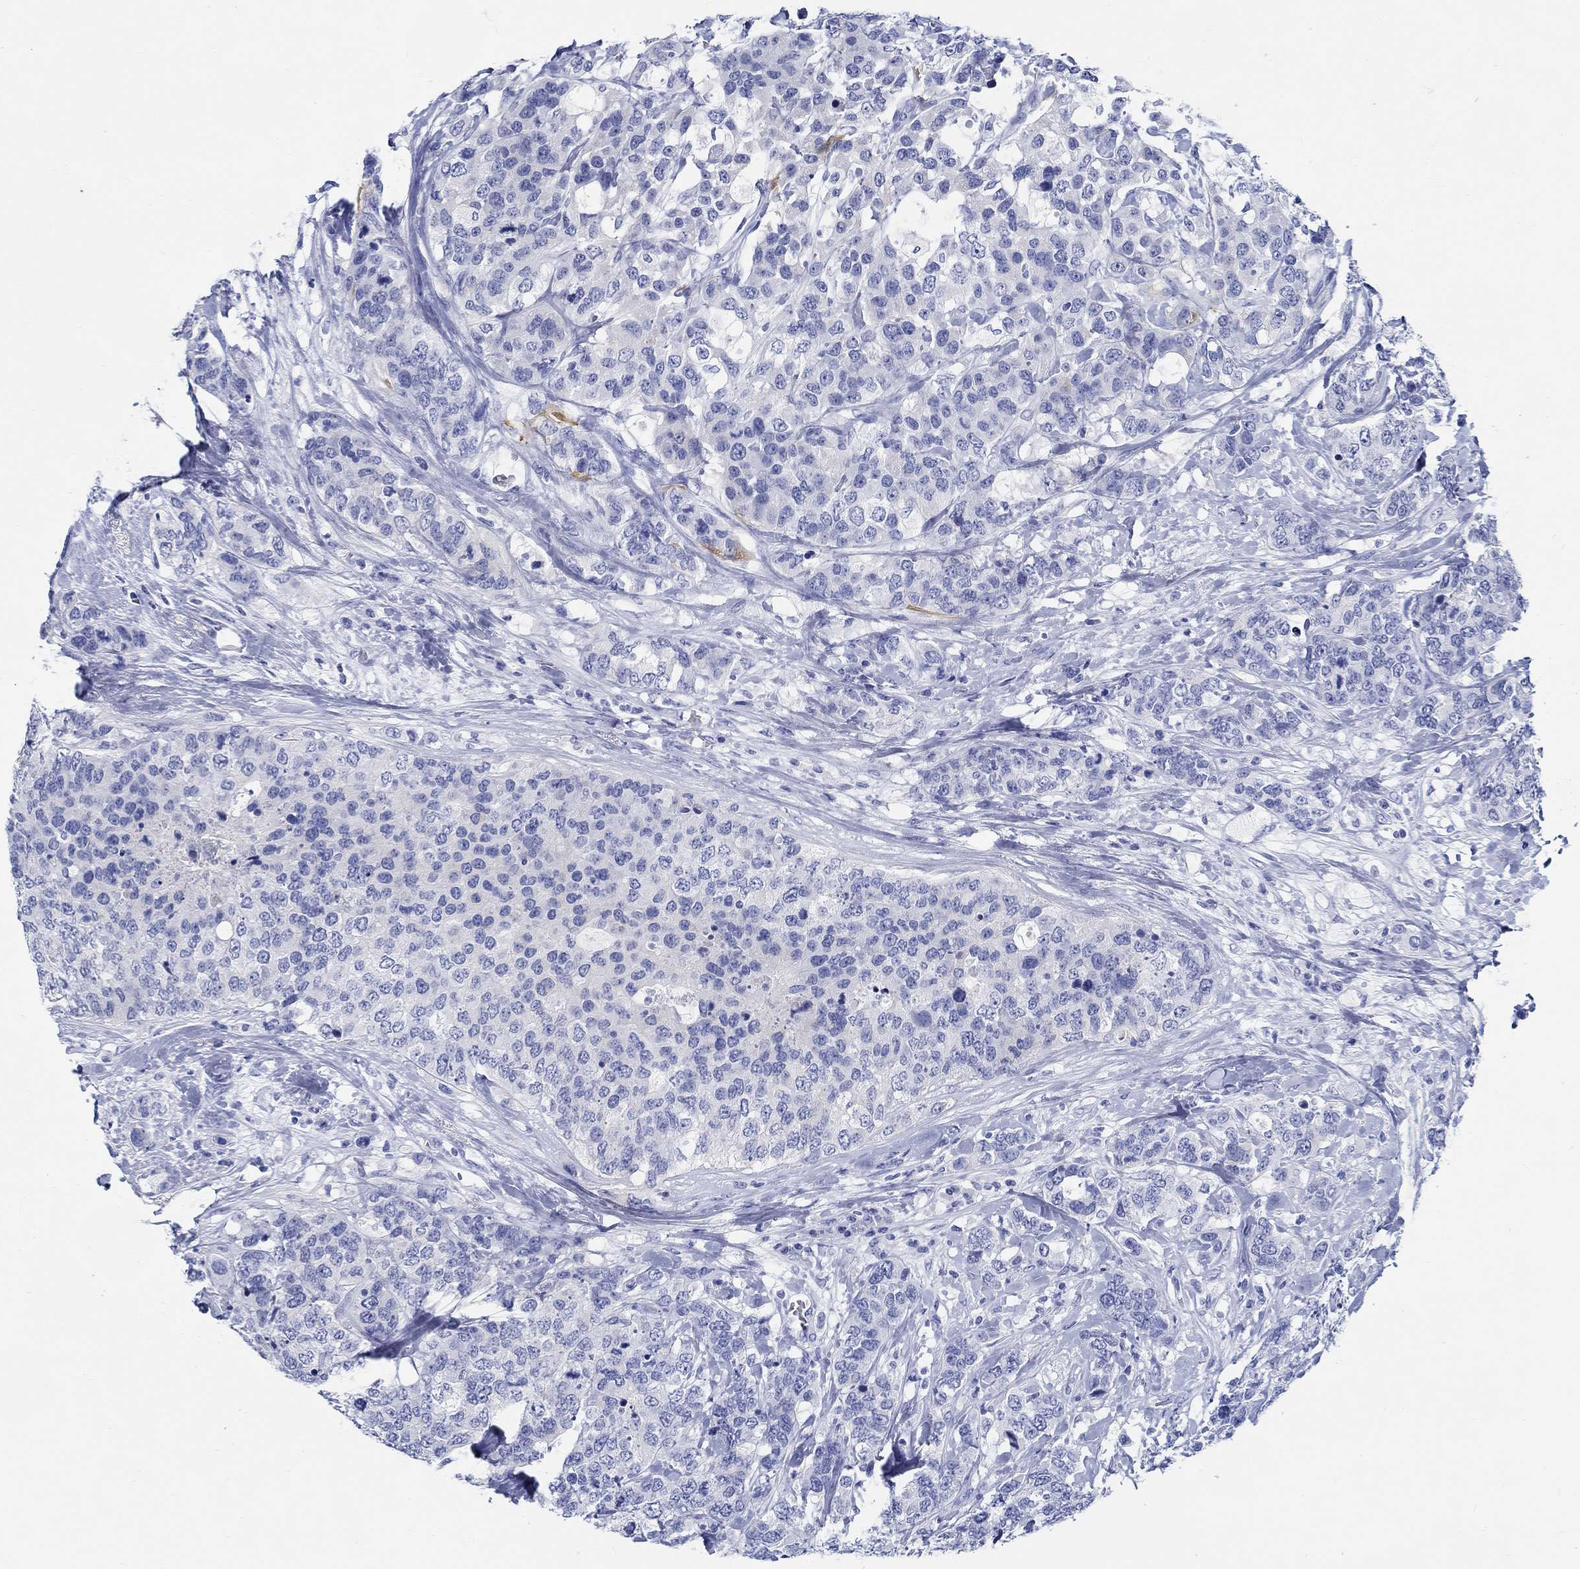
{"staining": {"intensity": "negative", "quantity": "none", "location": "none"}, "tissue": "breast cancer", "cell_type": "Tumor cells", "image_type": "cancer", "snomed": [{"axis": "morphology", "description": "Lobular carcinoma"}, {"axis": "topography", "description": "Breast"}], "caption": "Lobular carcinoma (breast) stained for a protein using IHC demonstrates no positivity tumor cells.", "gene": "FBXO2", "patient": {"sex": "female", "age": 59}}